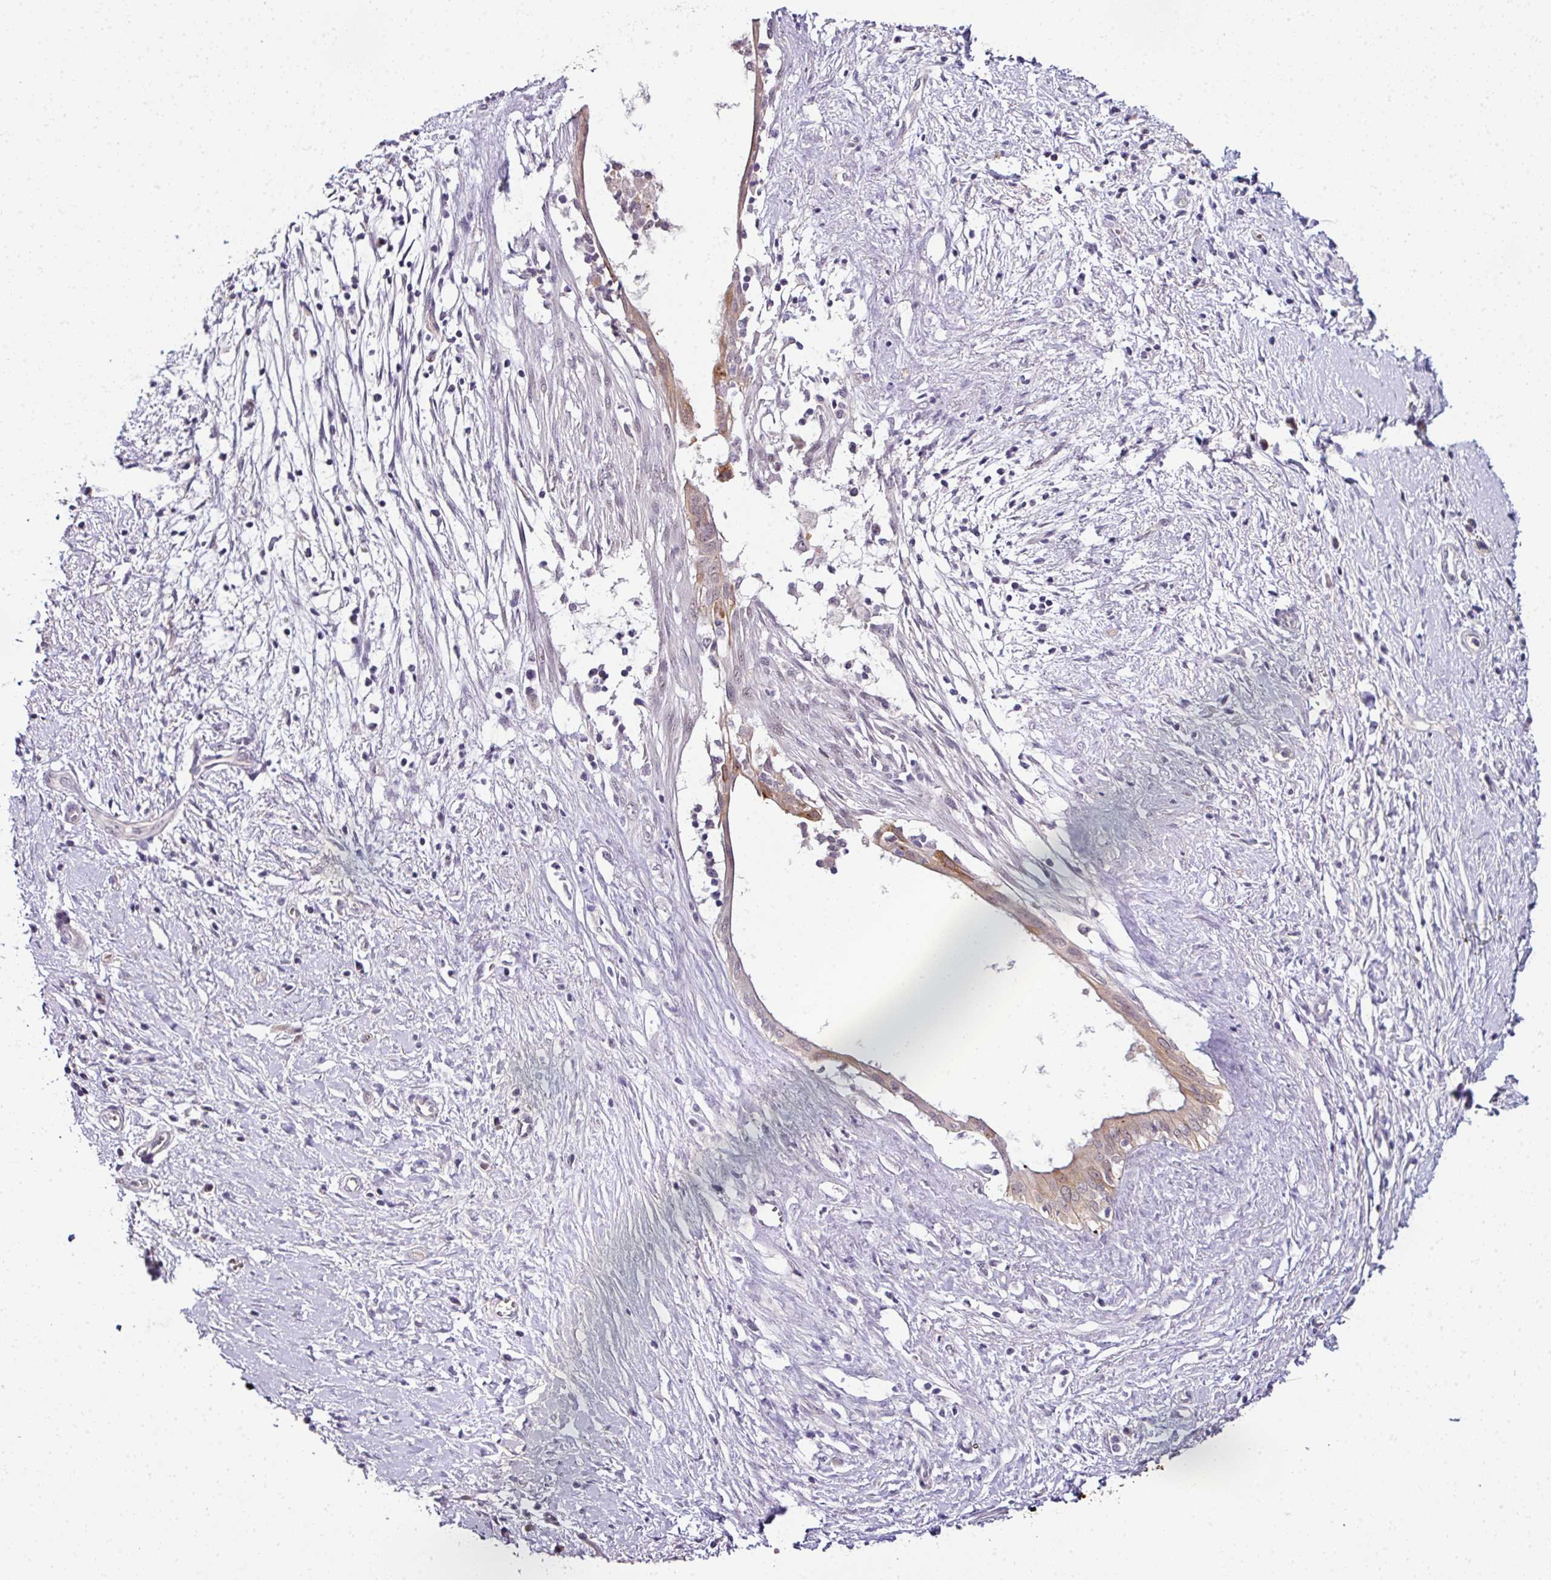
{"staining": {"intensity": "weak", "quantity": "<25%", "location": "cytoplasmic/membranous"}, "tissue": "pancreatic cancer", "cell_type": "Tumor cells", "image_type": "cancer", "snomed": [{"axis": "morphology", "description": "Adenocarcinoma, NOS"}, {"axis": "topography", "description": "Pancreas"}], "caption": "DAB (3,3'-diaminobenzidine) immunohistochemical staining of pancreatic cancer displays no significant positivity in tumor cells.", "gene": "NAPSA", "patient": {"sex": "male", "age": 50}}